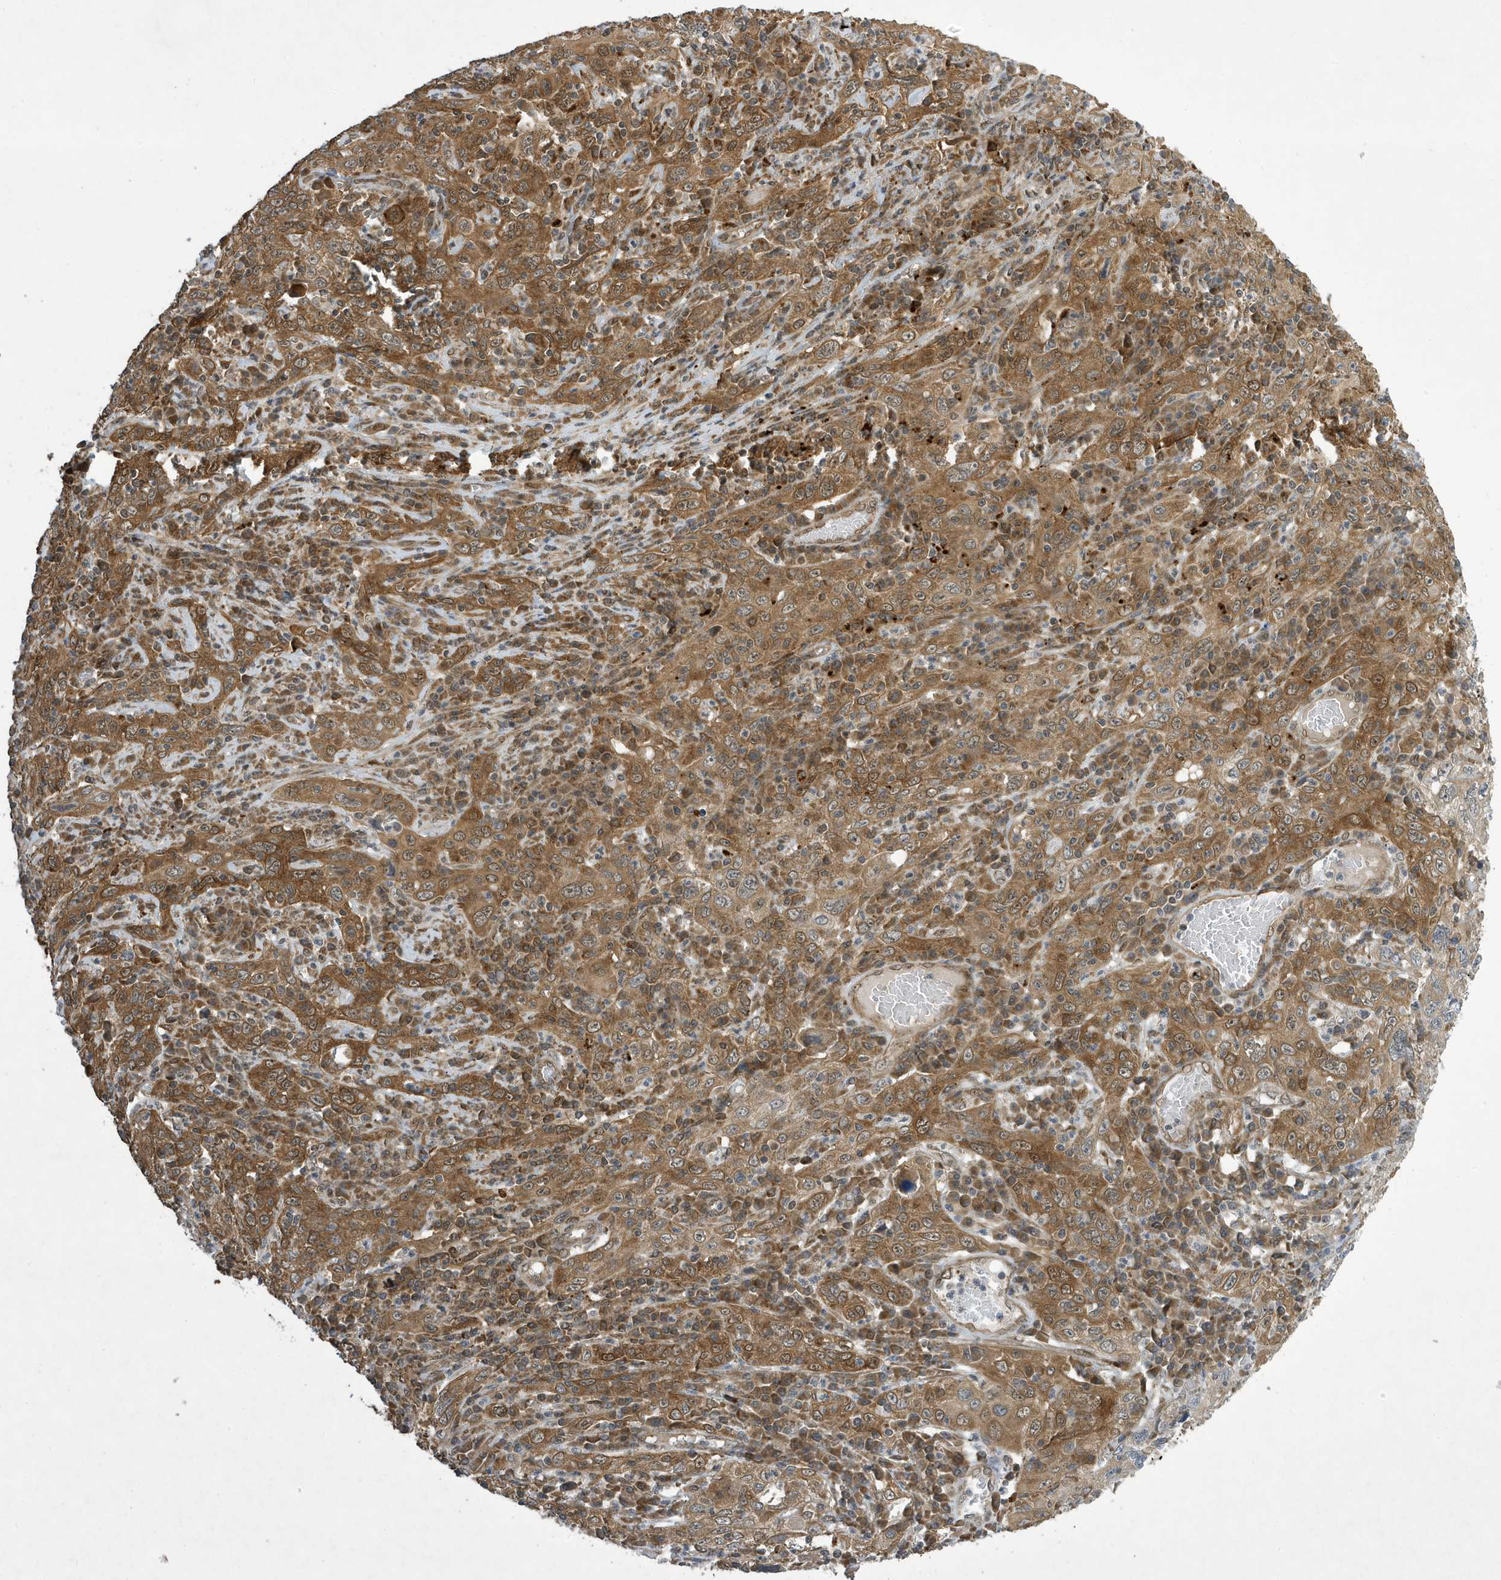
{"staining": {"intensity": "moderate", "quantity": ">75%", "location": "cytoplasmic/membranous,nuclear"}, "tissue": "cervical cancer", "cell_type": "Tumor cells", "image_type": "cancer", "snomed": [{"axis": "morphology", "description": "Squamous cell carcinoma, NOS"}, {"axis": "topography", "description": "Cervix"}], "caption": "Cervical cancer tissue shows moderate cytoplasmic/membranous and nuclear positivity in about >75% of tumor cells", "gene": "NCOA7", "patient": {"sex": "female", "age": 46}}